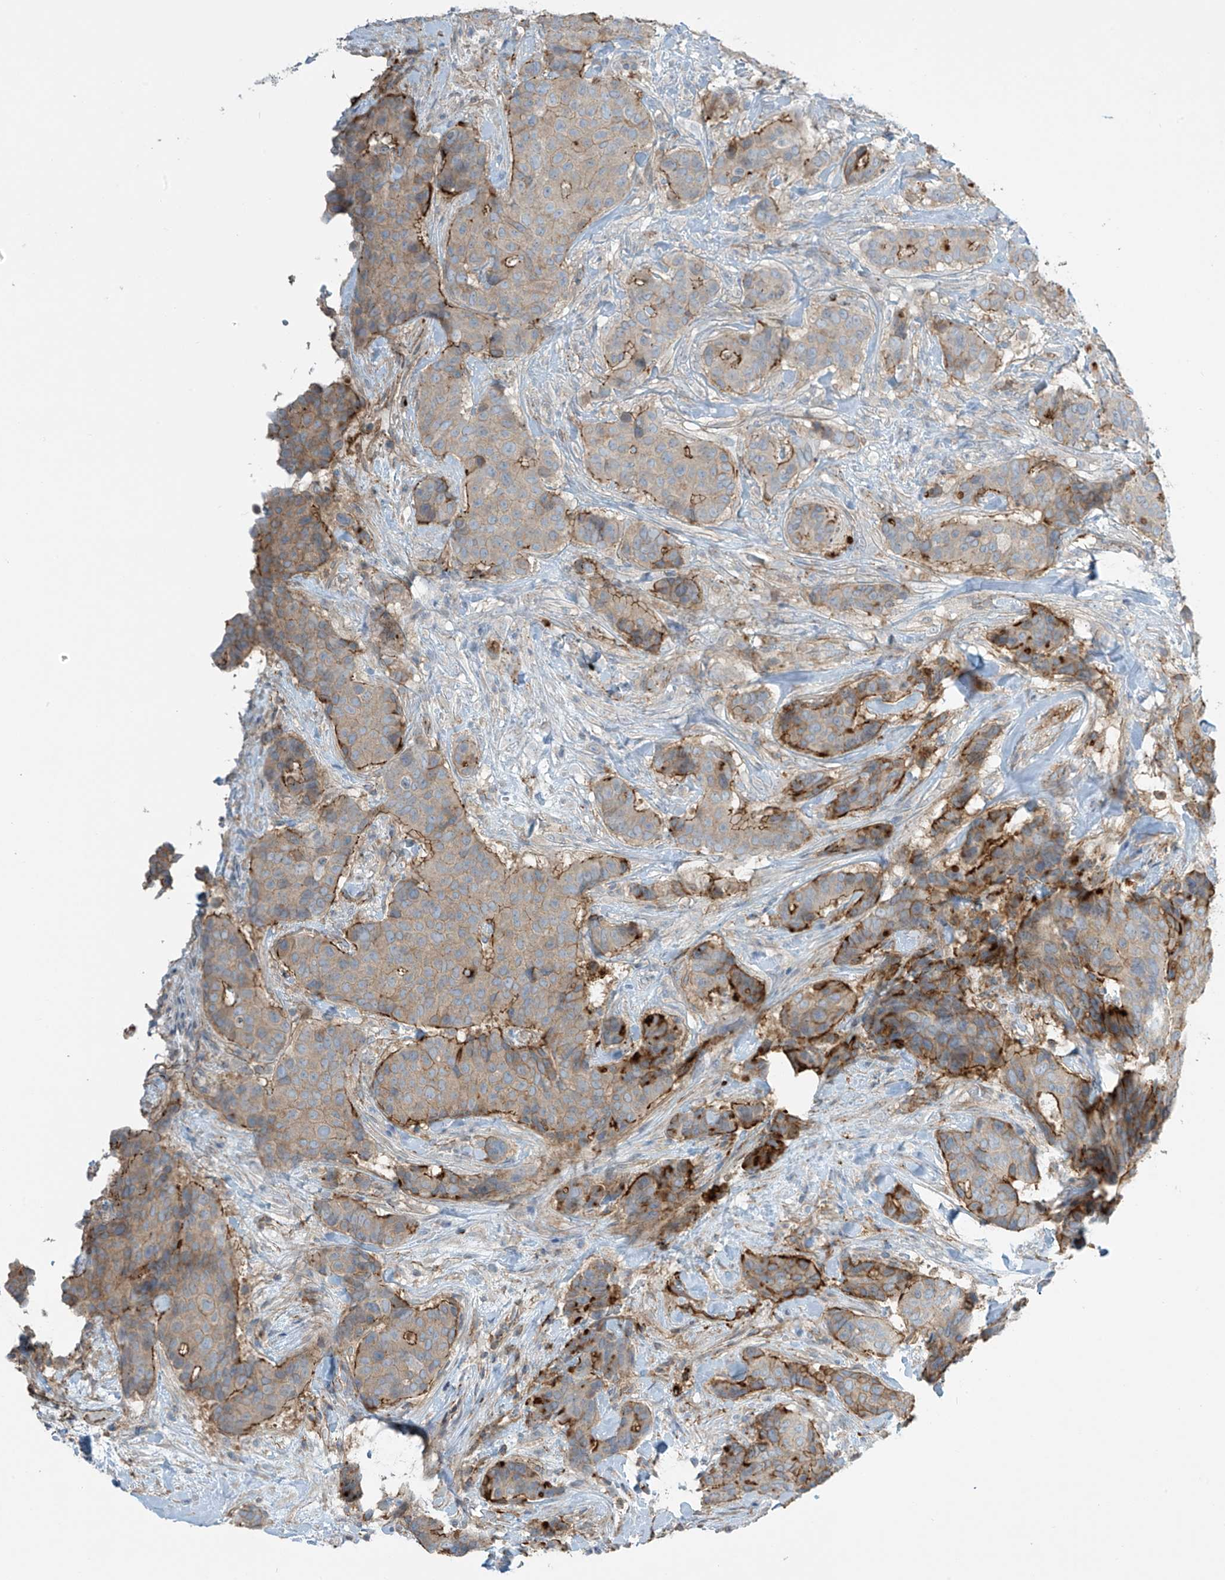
{"staining": {"intensity": "moderate", "quantity": "25%-75%", "location": "cytoplasmic/membranous"}, "tissue": "breast cancer", "cell_type": "Tumor cells", "image_type": "cancer", "snomed": [{"axis": "morphology", "description": "Duct carcinoma"}, {"axis": "topography", "description": "Breast"}], "caption": "DAB immunohistochemical staining of human invasive ductal carcinoma (breast) exhibits moderate cytoplasmic/membranous protein staining in approximately 25%-75% of tumor cells.", "gene": "SLC9A2", "patient": {"sex": "female", "age": 75}}